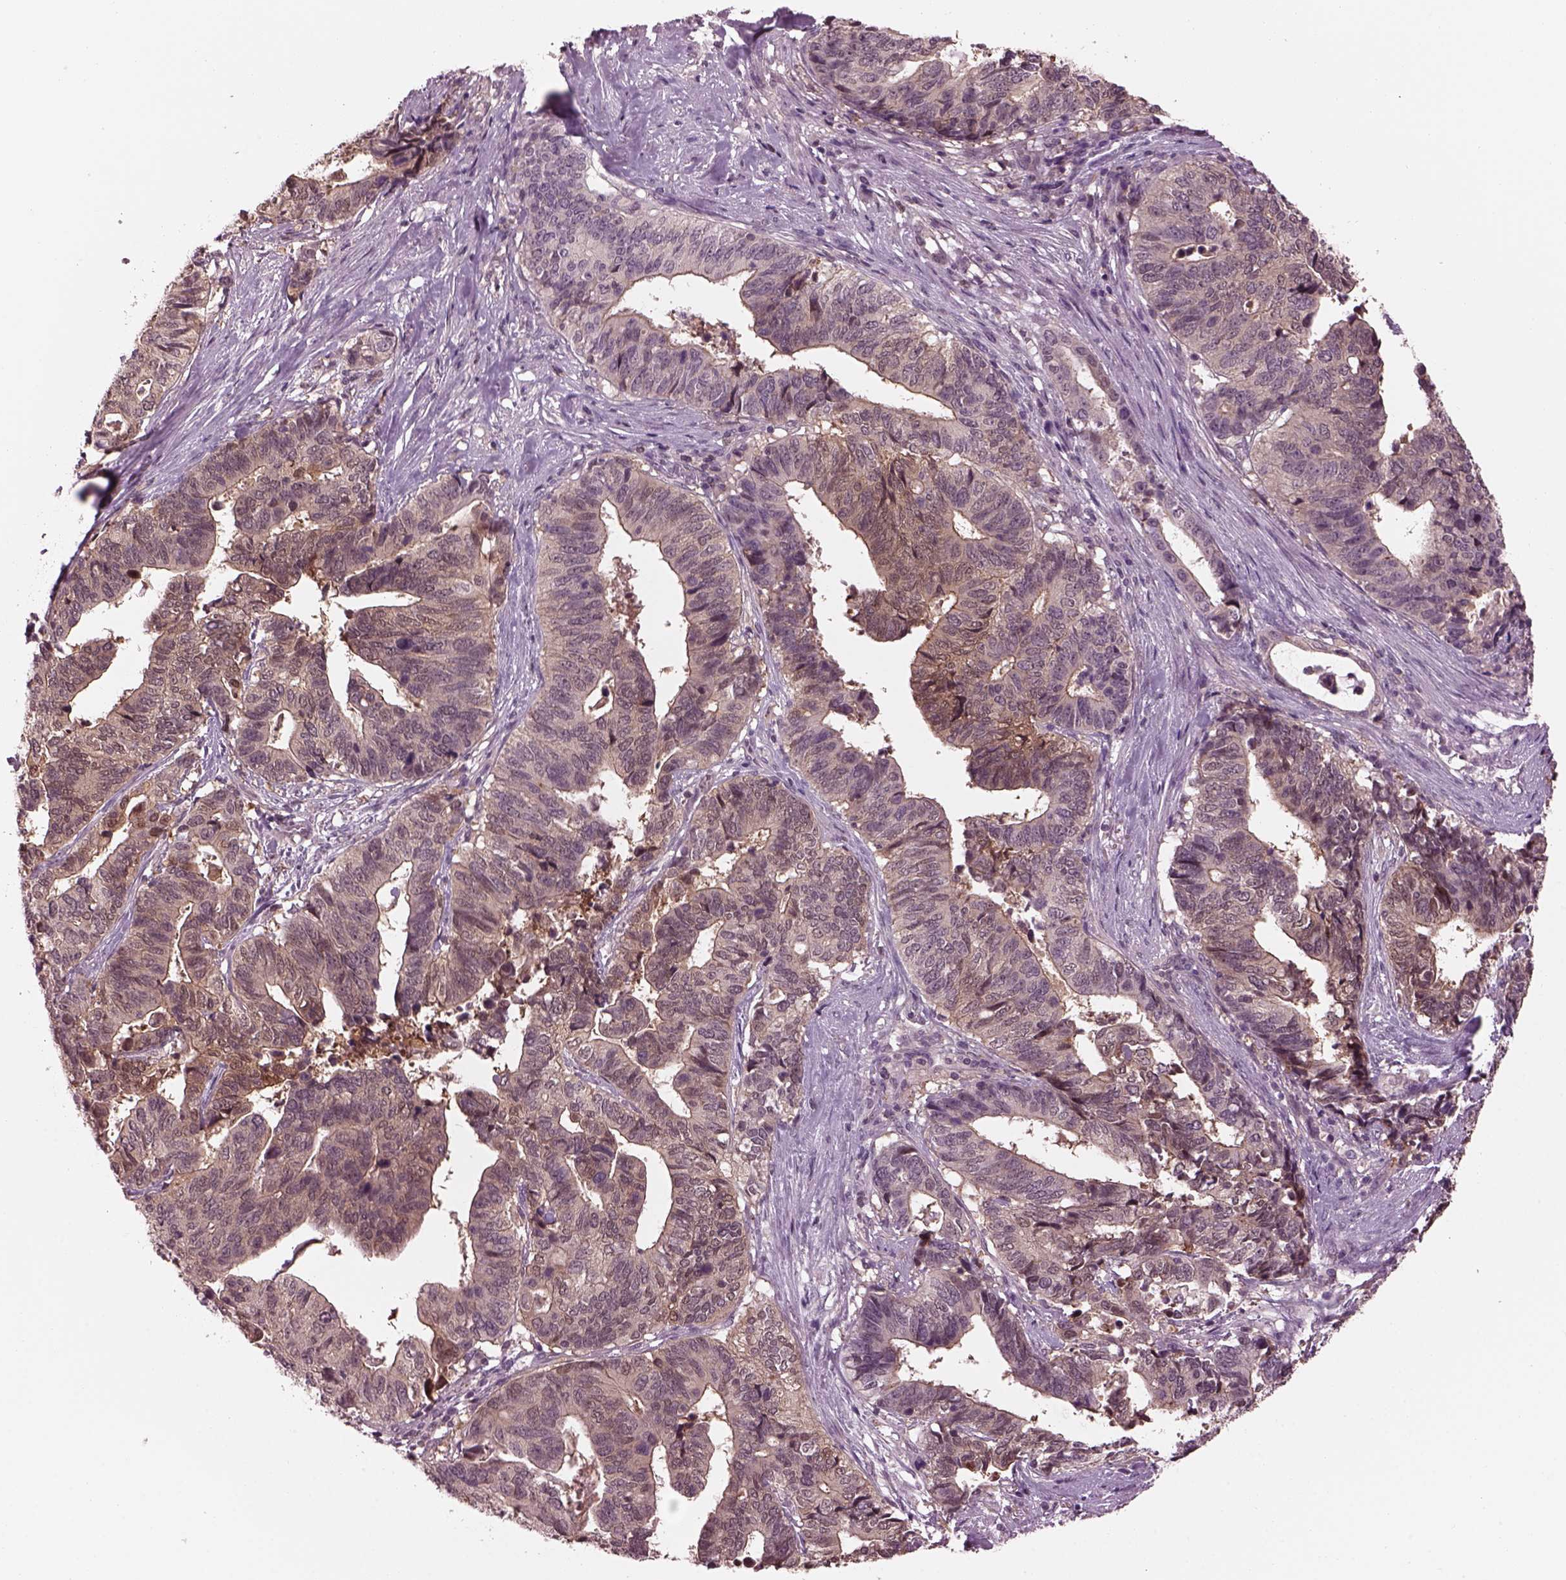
{"staining": {"intensity": "weak", "quantity": "25%-75%", "location": "cytoplasmic/membranous"}, "tissue": "stomach cancer", "cell_type": "Tumor cells", "image_type": "cancer", "snomed": [{"axis": "morphology", "description": "Adenocarcinoma, NOS"}, {"axis": "topography", "description": "Stomach, upper"}], "caption": "DAB (3,3'-diaminobenzidine) immunohistochemical staining of human stomach adenocarcinoma displays weak cytoplasmic/membranous protein positivity in about 25%-75% of tumor cells. (brown staining indicates protein expression, while blue staining denotes nuclei).", "gene": "SRI", "patient": {"sex": "female", "age": 67}}